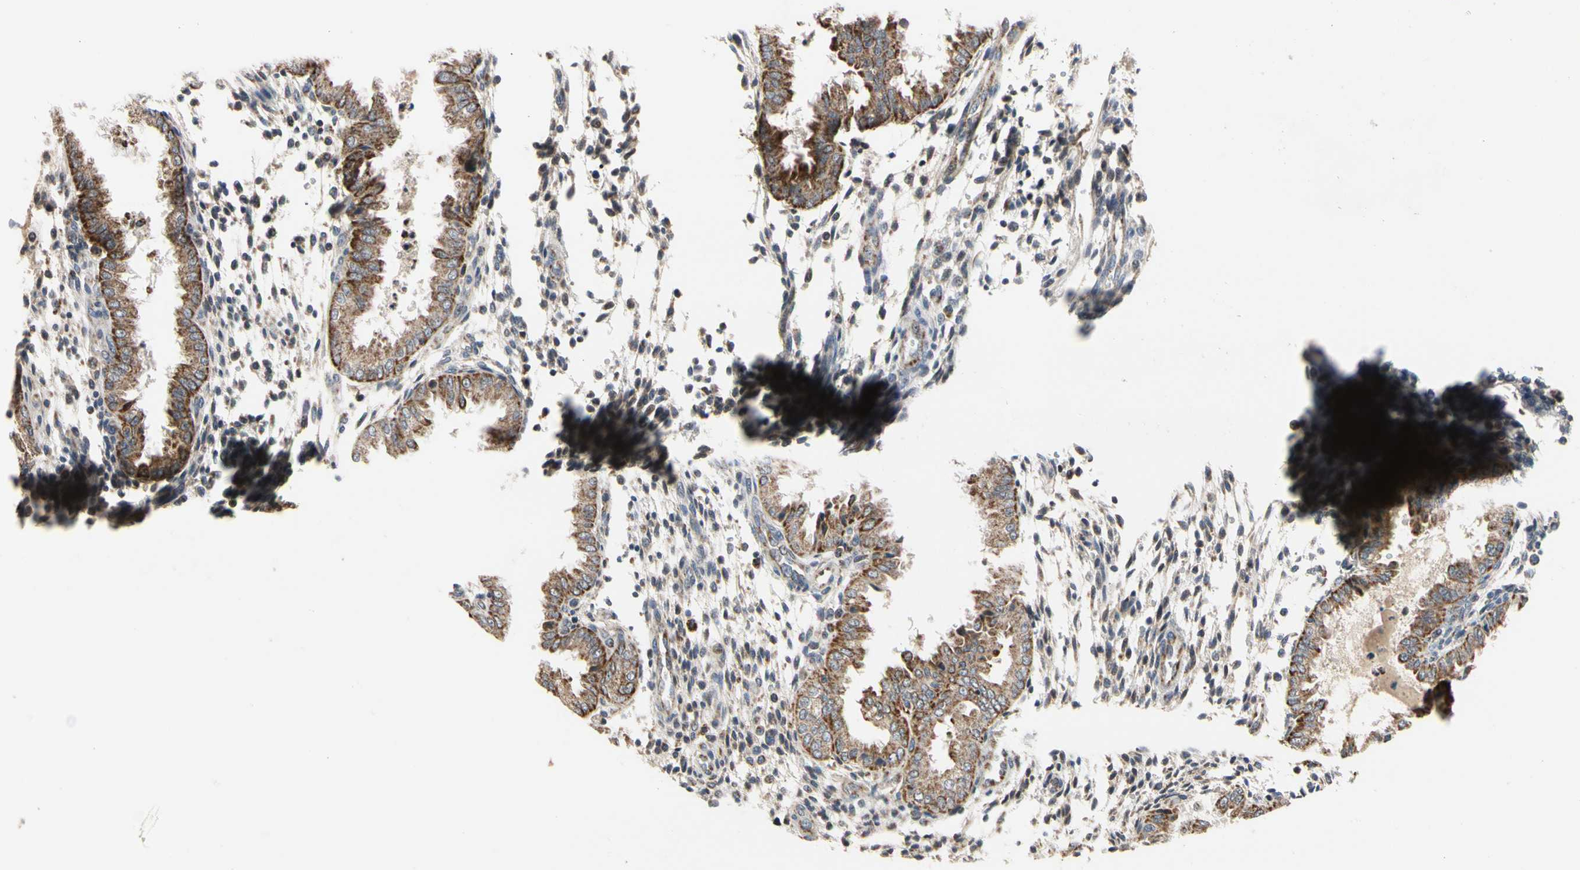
{"staining": {"intensity": "negative", "quantity": "none", "location": "none"}, "tissue": "endometrium", "cell_type": "Cells in endometrial stroma", "image_type": "normal", "snomed": [{"axis": "morphology", "description": "Normal tissue, NOS"}, {"axis": "topography", "description": "Endometrium"}], "caption": "Immunohistochemistry image of unremarkable endometrium stained for a protein (brown), which demonstrates no staining in cells in endometrial stroma.", "gene": "GPD2", "patient": {"sex": "female", "age": 33}}